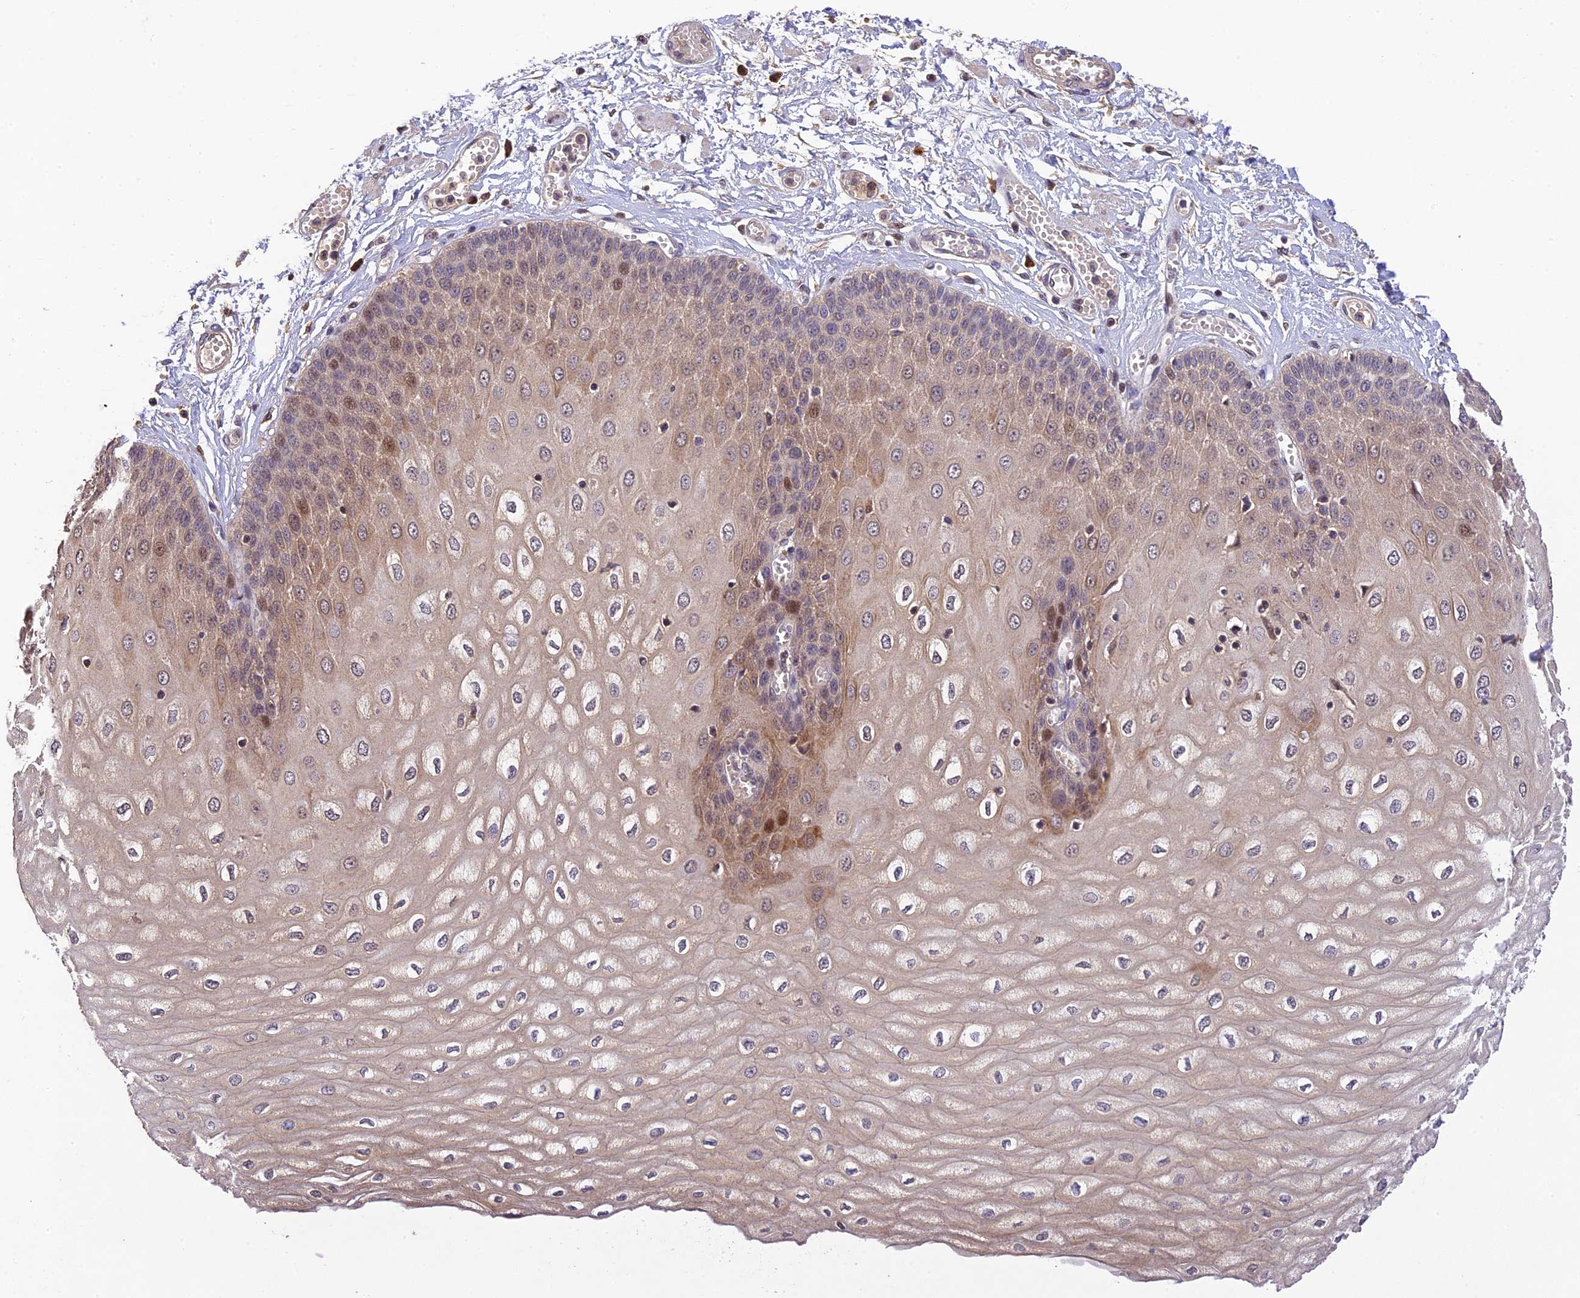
{"staining": {"intensity": "moderate", "quantity": "25%-75%", "location": "cytoplasmic/membranous,nuclear"}, "tissue": "esophagus", "cell_type": "Squamous epithelial cells", "image_type": "normal", "snomed": [{"axis": "morphology", "description": "Normal tissue, NOS"}, {"axis": "topography", "description": "Esophagus"}], "caption": "Esophagus stained with immunohistochemistry reveals moderate cytoplasmic/membranous,nuclear expression in approximately 25%-75% of squamous epithelial cells.", "gene": "DENND5B", "patient": {"sex": "male", "age": 60}}